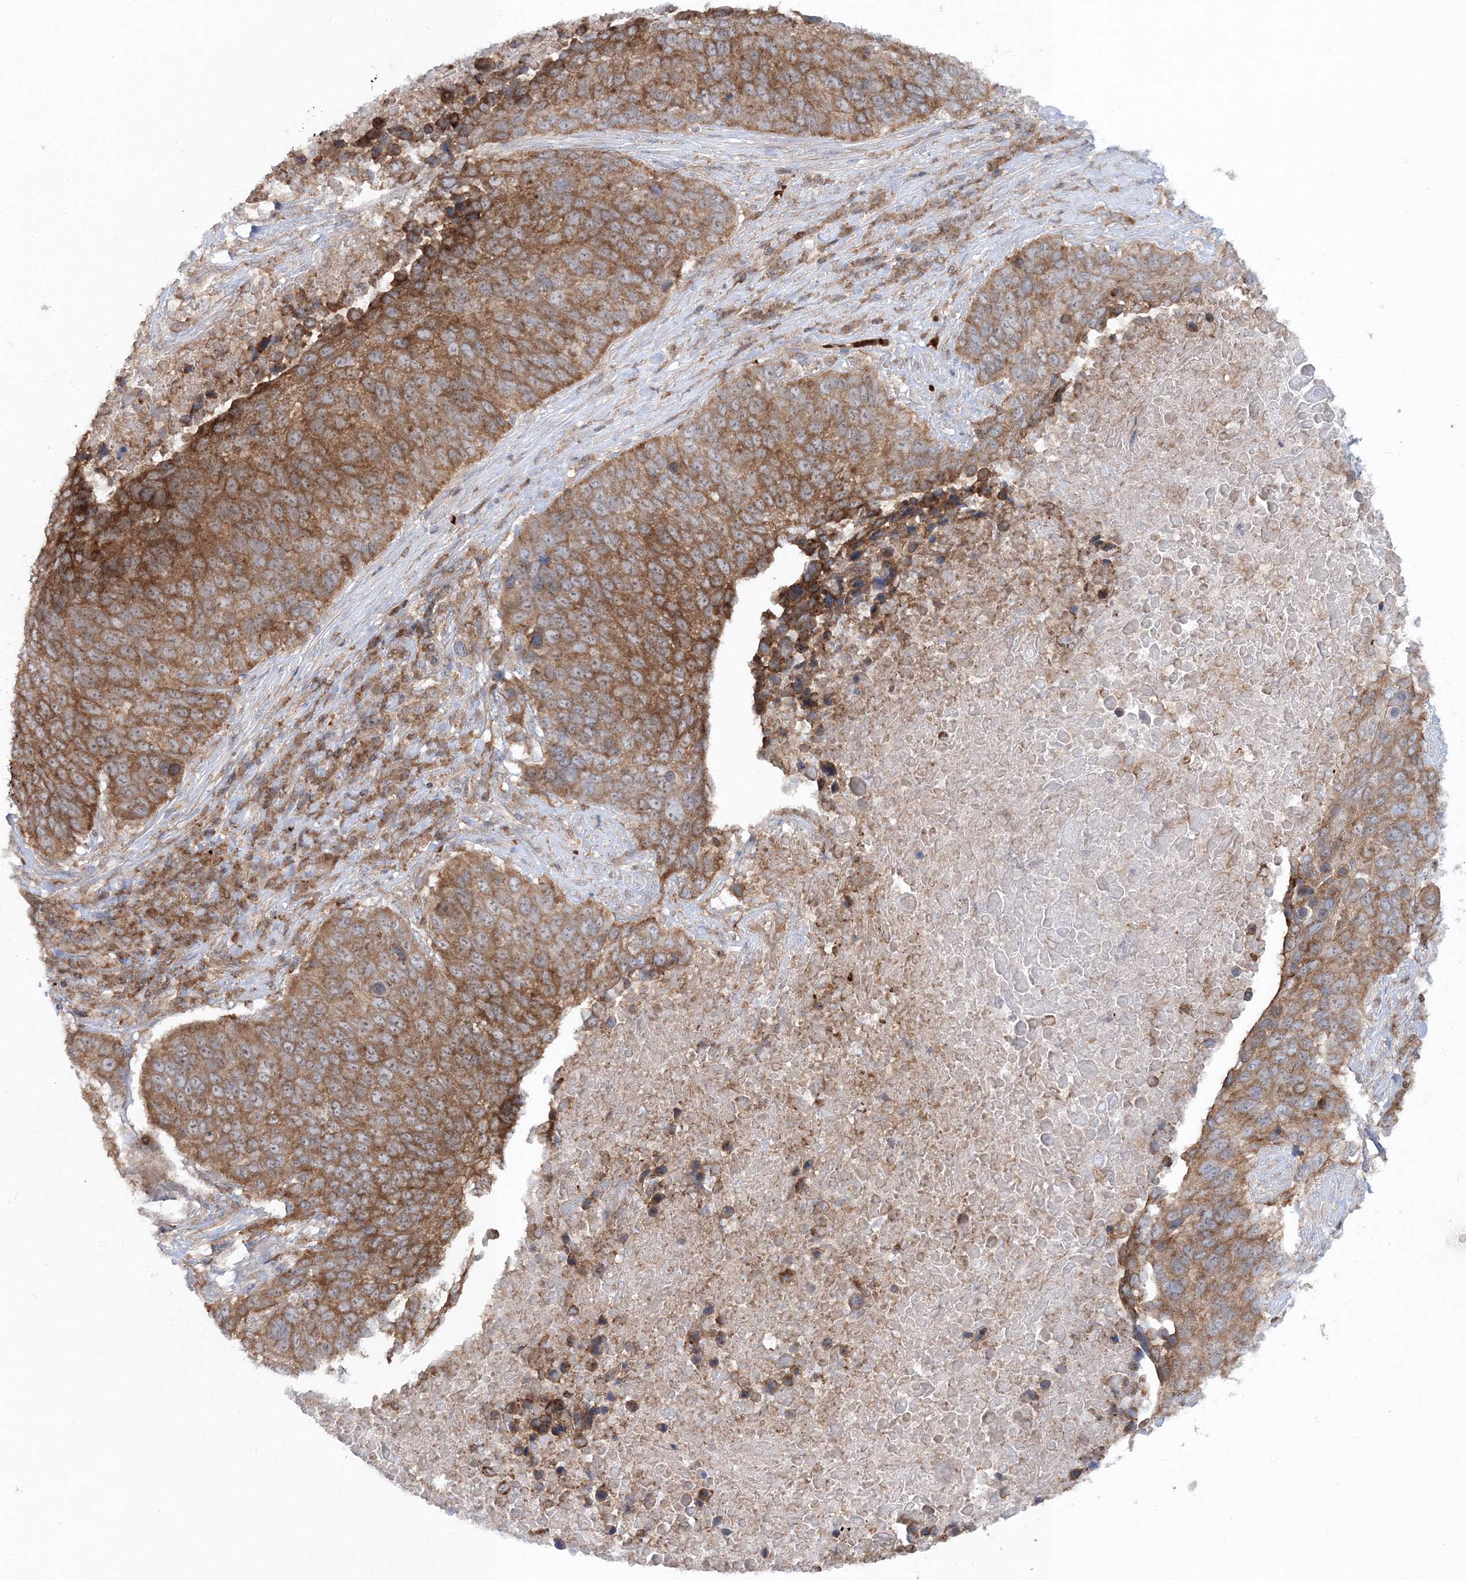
{"staining": {"intensity": "moderate", "quantity": ">75%", "location": "cytoplasmic/membranous"}, "tissue": "lung cancer", "cell_type": "Tumor cells", "image_type": "cancer", "snomed": [{"axis": "morphology", "description": "Squamous cell carcinoma, NOS"}, {"axis": "topography", "description": "Lung"}], "caption": "IHC staining of lung cancer, which exhibits medium levels of moderate cytoplasmic/membranous staining in about >75% of tumor cells indicating moderate cytoplasmic/membranous protein positivity. The staining was performed using DAB (brown) for protein detection and nuclei were counterstained in hematoxylin (blue).", "gene": "PCBD2", "patient": {"sex": "male", "age": 66}}